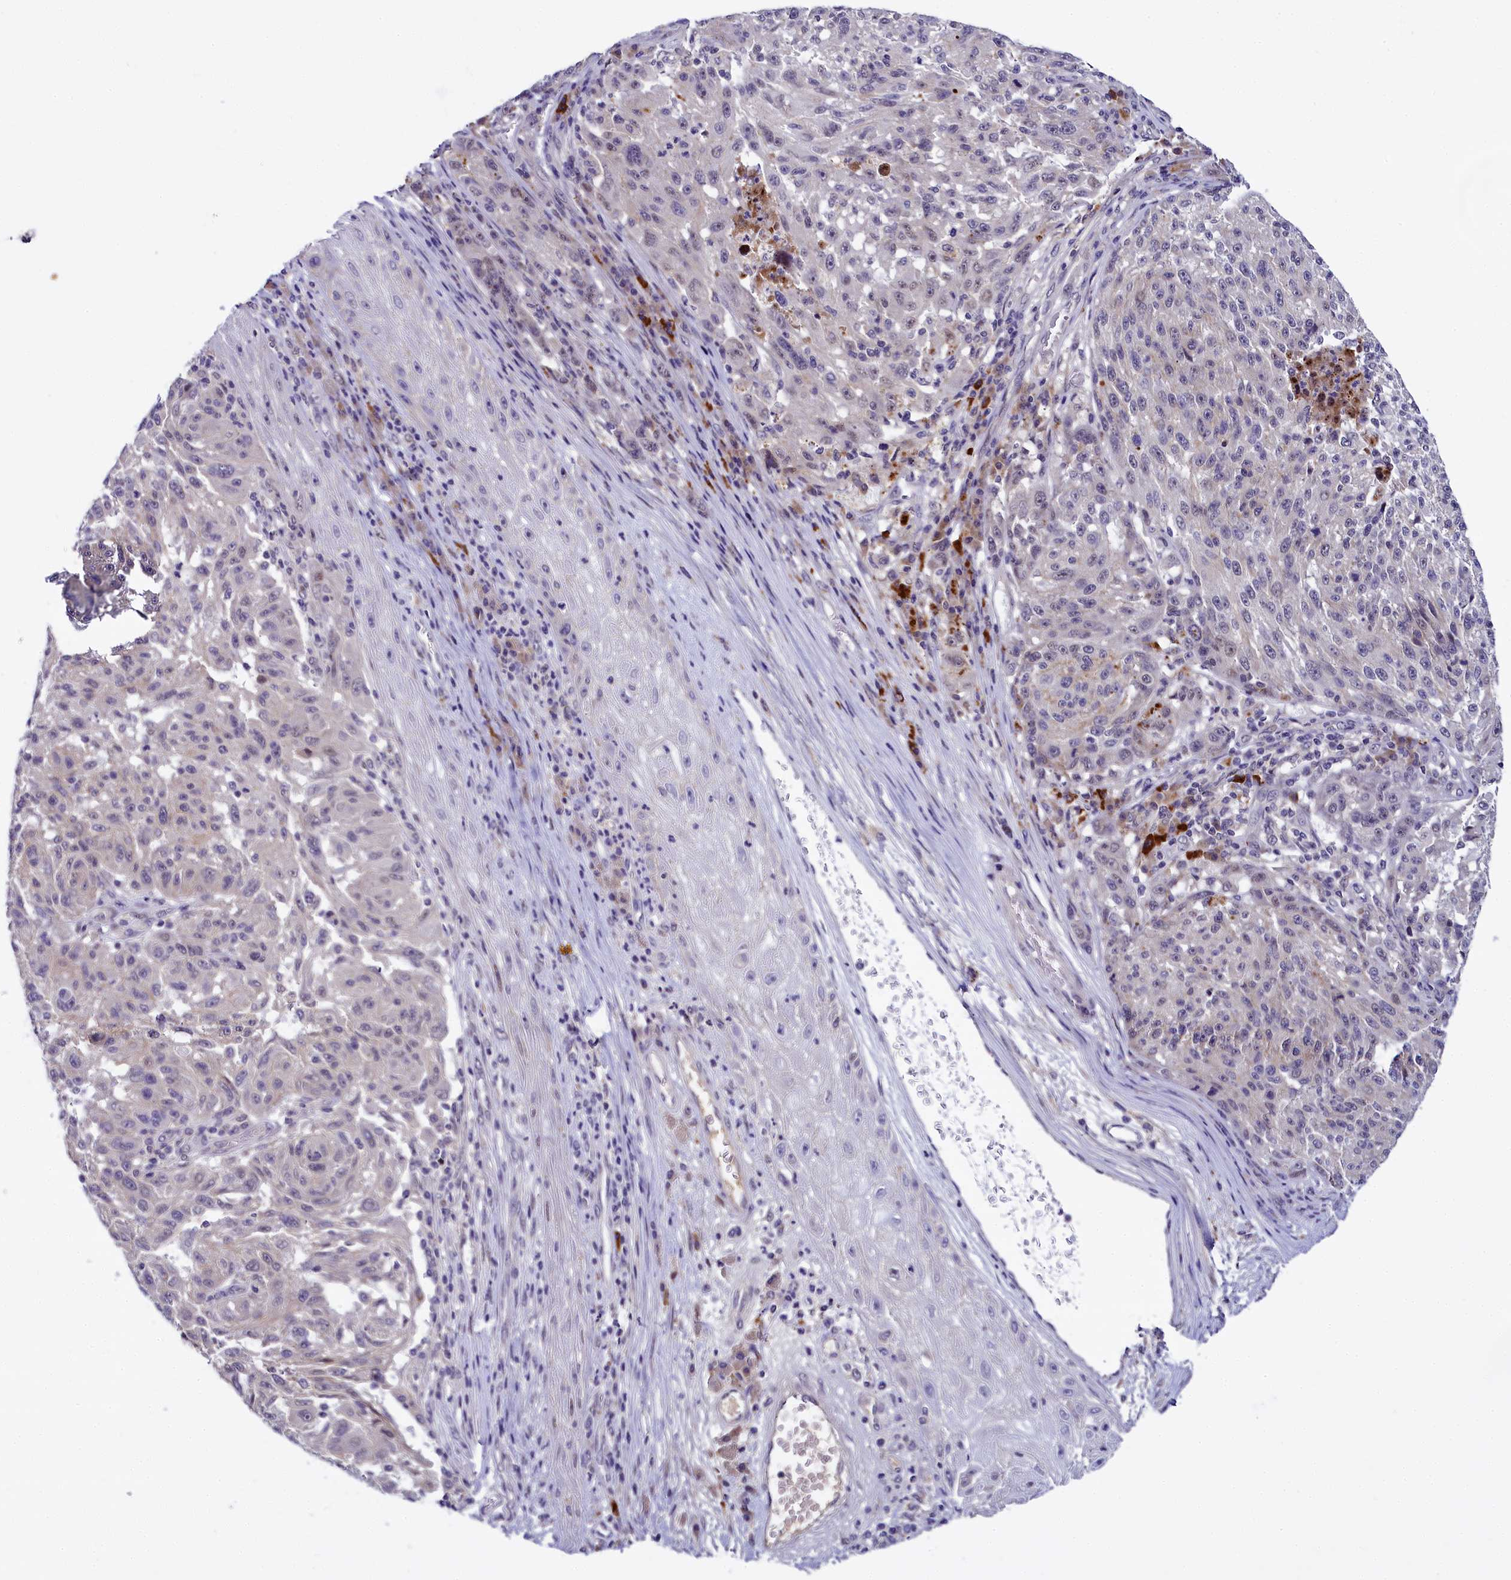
{"staining": {"intensity": "negative", "quantity": "none", "location": "none"}, "tissue": "melanoma", "cell_type": "Tumor cells", "image_type": "cancer", "snomed": [{"axis": "morphology", "description": "Malignant melanoma, NOS"}, {"axis": "topography", "description": "Skin"}], "caption": "Immunohistochemistry (IHC) of human melanoma reveals no positivity in tumor cells.", "gene": "ENKD1", "patient": {"sex": "male", "age": 53}}